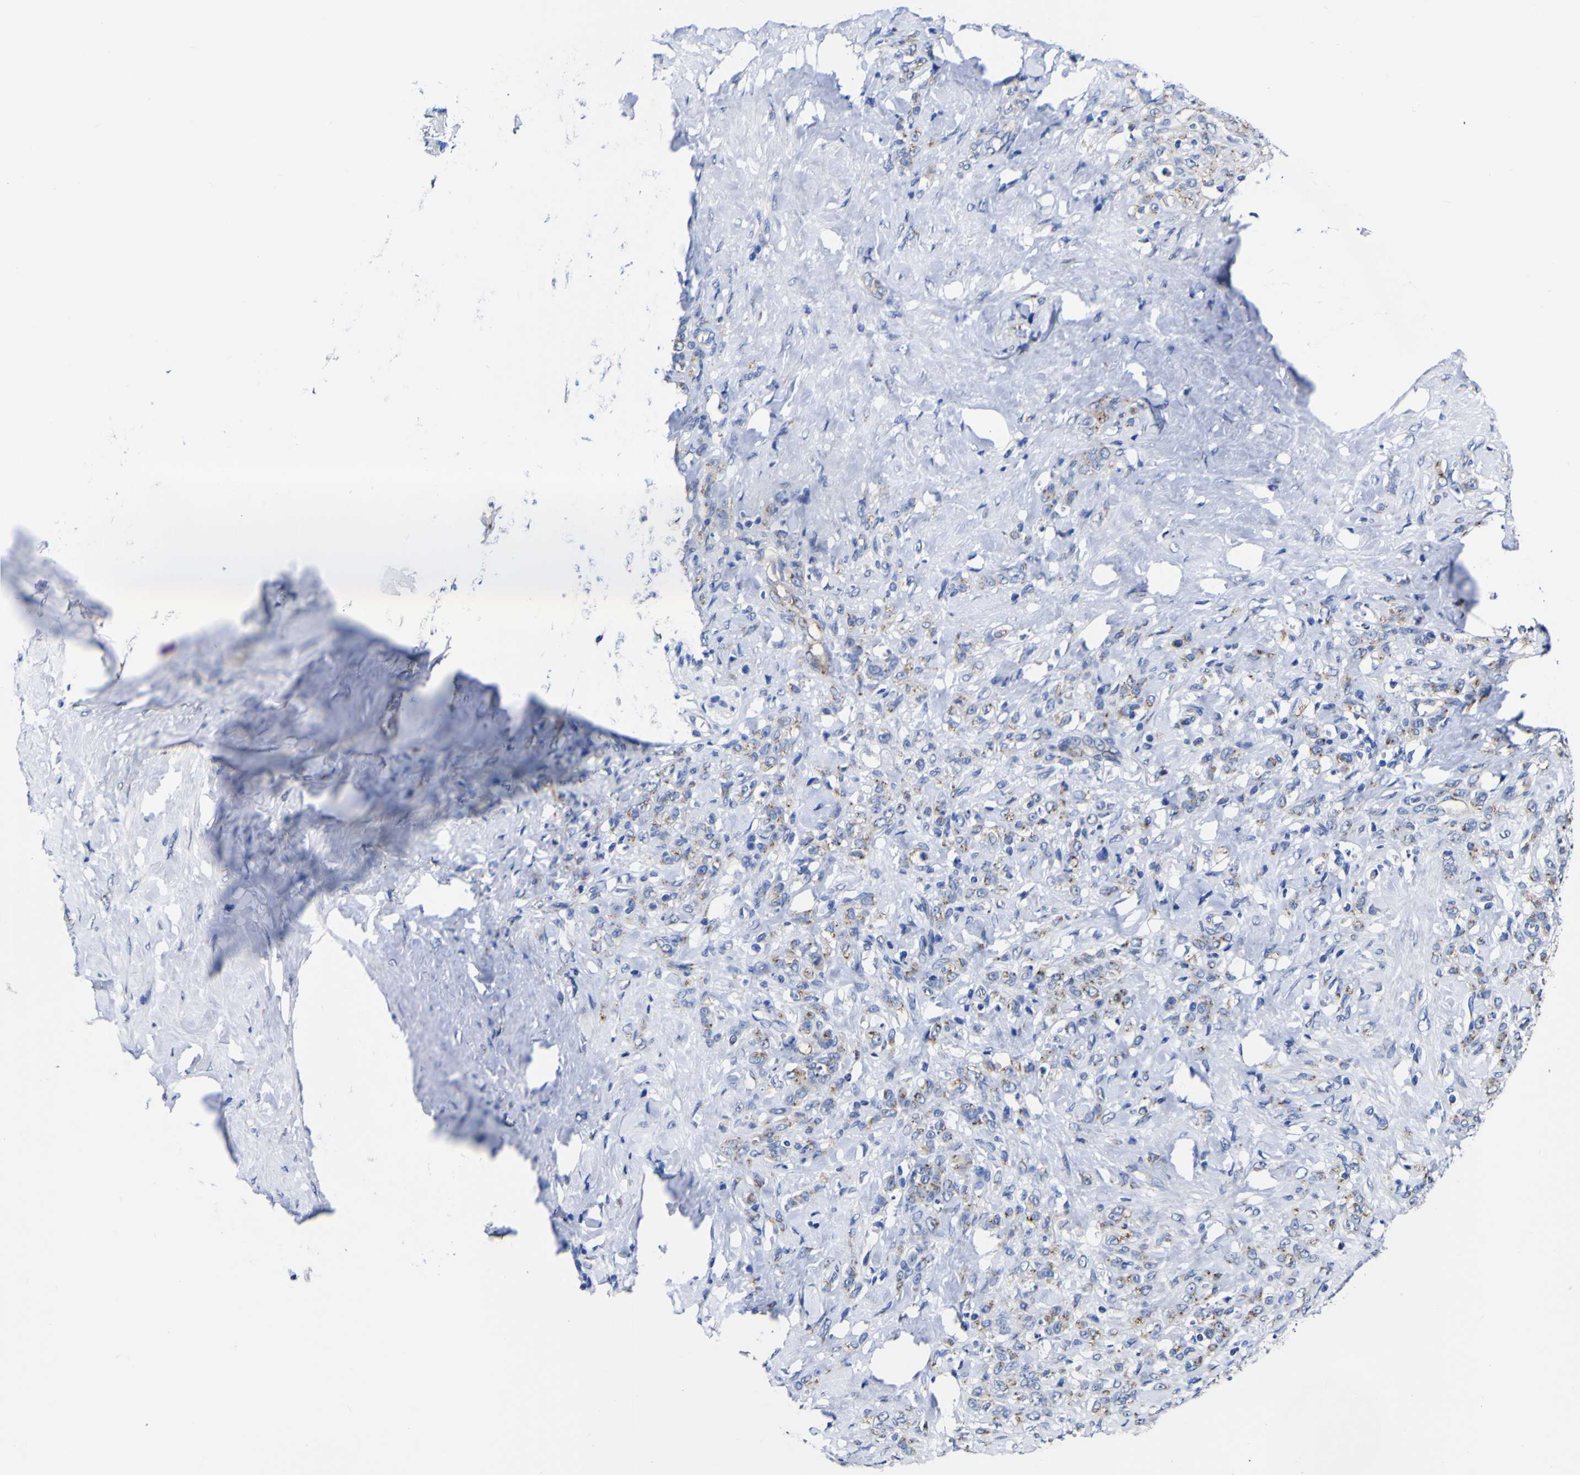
{"staining": {"intensity": "weak", "quantity": ">75%", "location": "cytoplasmic/membranous"}, "tissue": "stomach cancer", "cell_type": "Tumor cells", "image_type": "cancer", "snomed": [{"axis": "morphology", "description": "Adenocarcinoma, NOS"}, {"axis": "topography", "description": "Stomach"}], "caption": "An image showing weak cytoplasmic/membranous staining in approximately >75% of tumor cells in adenocarcinoma (stomach), as visualized by brown immunohistochemical staining.", "gene": "GOLM1", "patient": {"sex": "male", "age": 82}}